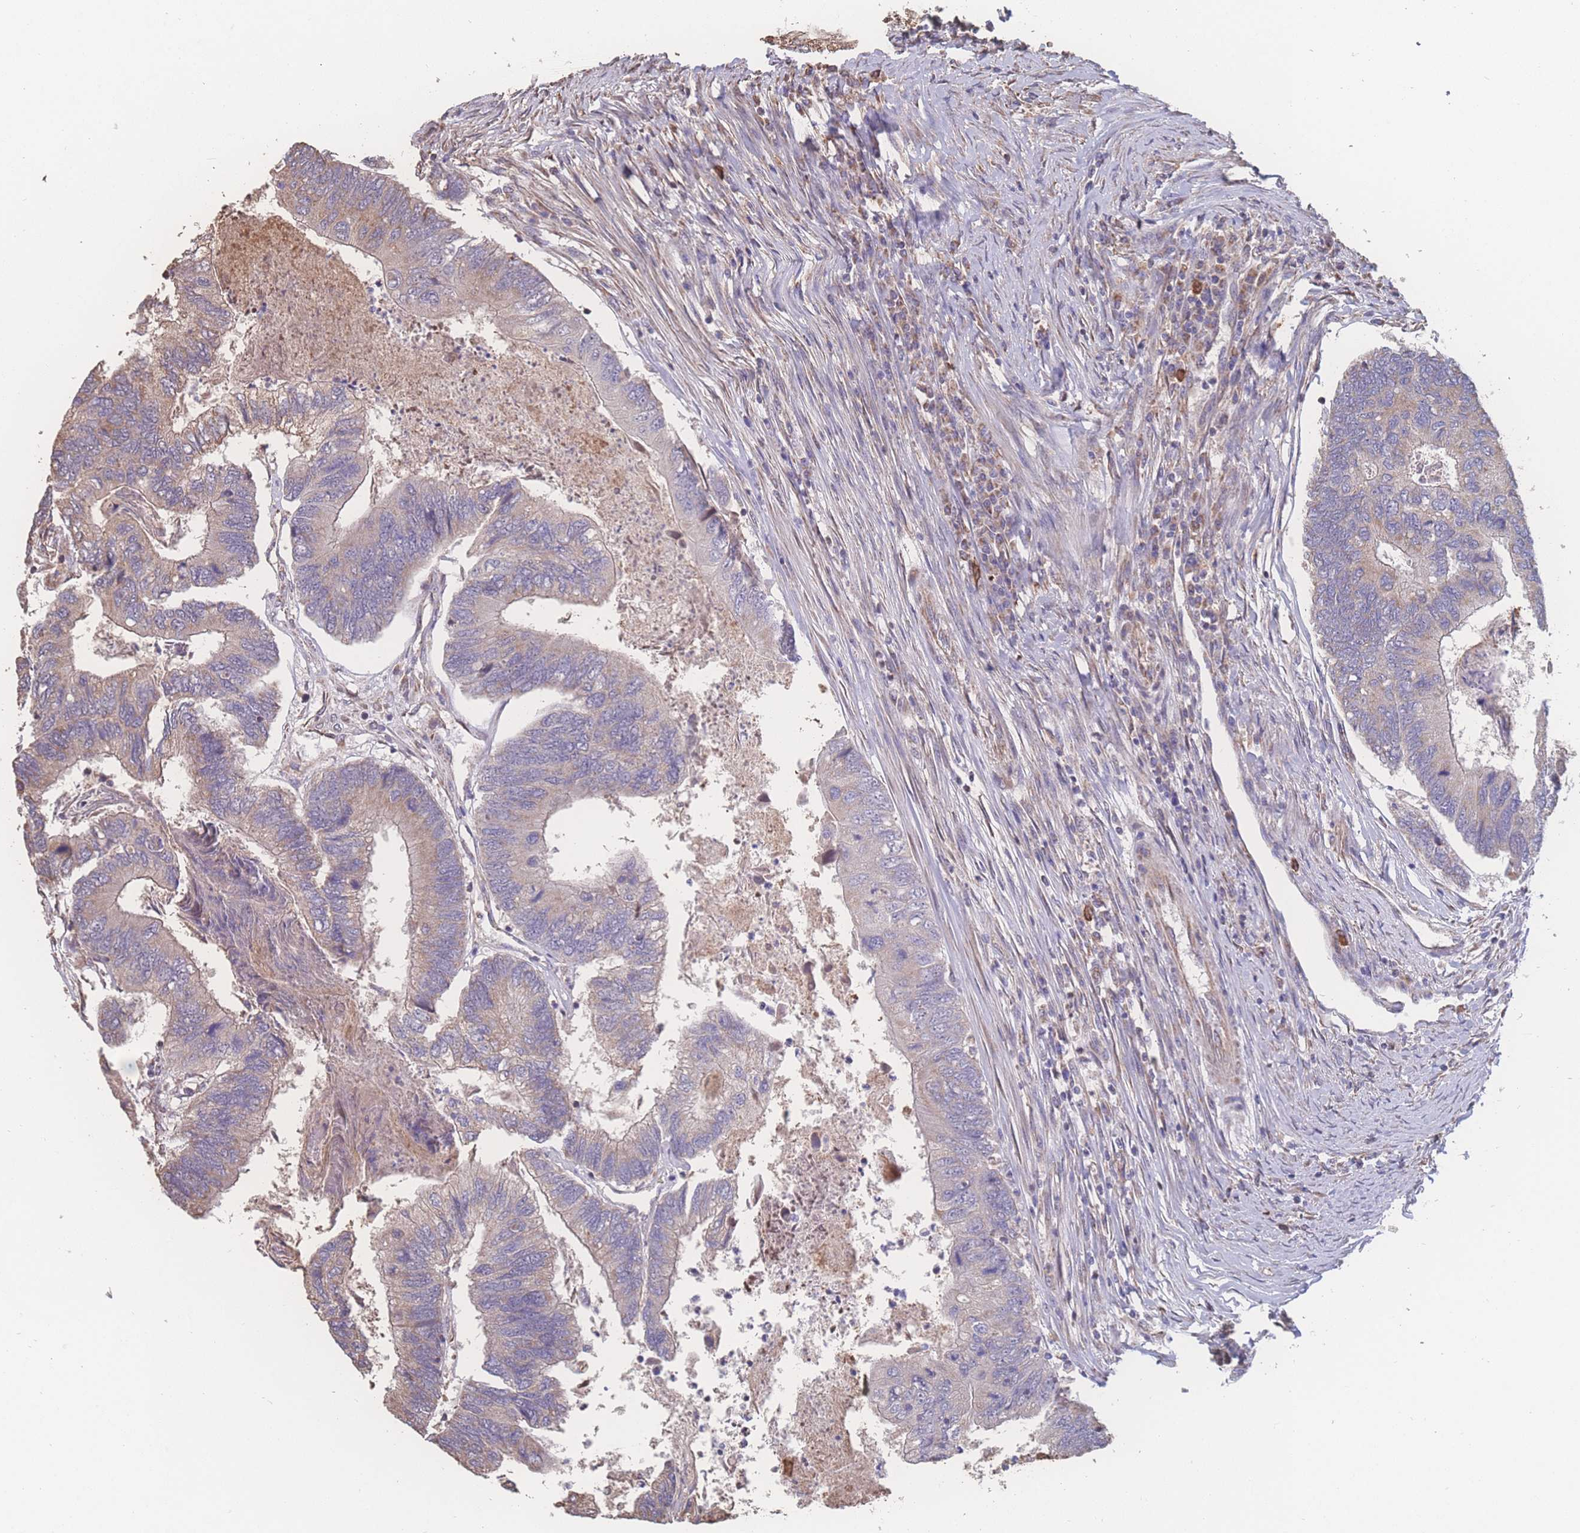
{"staining": {"intensity": "moderate", "quantity": "<25%", "location": "cytoplasmic/membranous"}, "tissue": "colorectal cancer", "cell_type": "Tumor cells", "image_type": "cancer", "snomed": [{"axis": "morphology", "description": "Adenocarcinoma, NOS"}, {"axis": "topography", "description": "Colon"}], "caption": "Immunohistochemical staining of human colorectal cancer (adenocarcinoma) shows moderate cytoplasmic/membranous protein positivity in about <25% of tumor cells.", "gene": "SGSM3", "patient": {"sex": "female", "age": 67}}